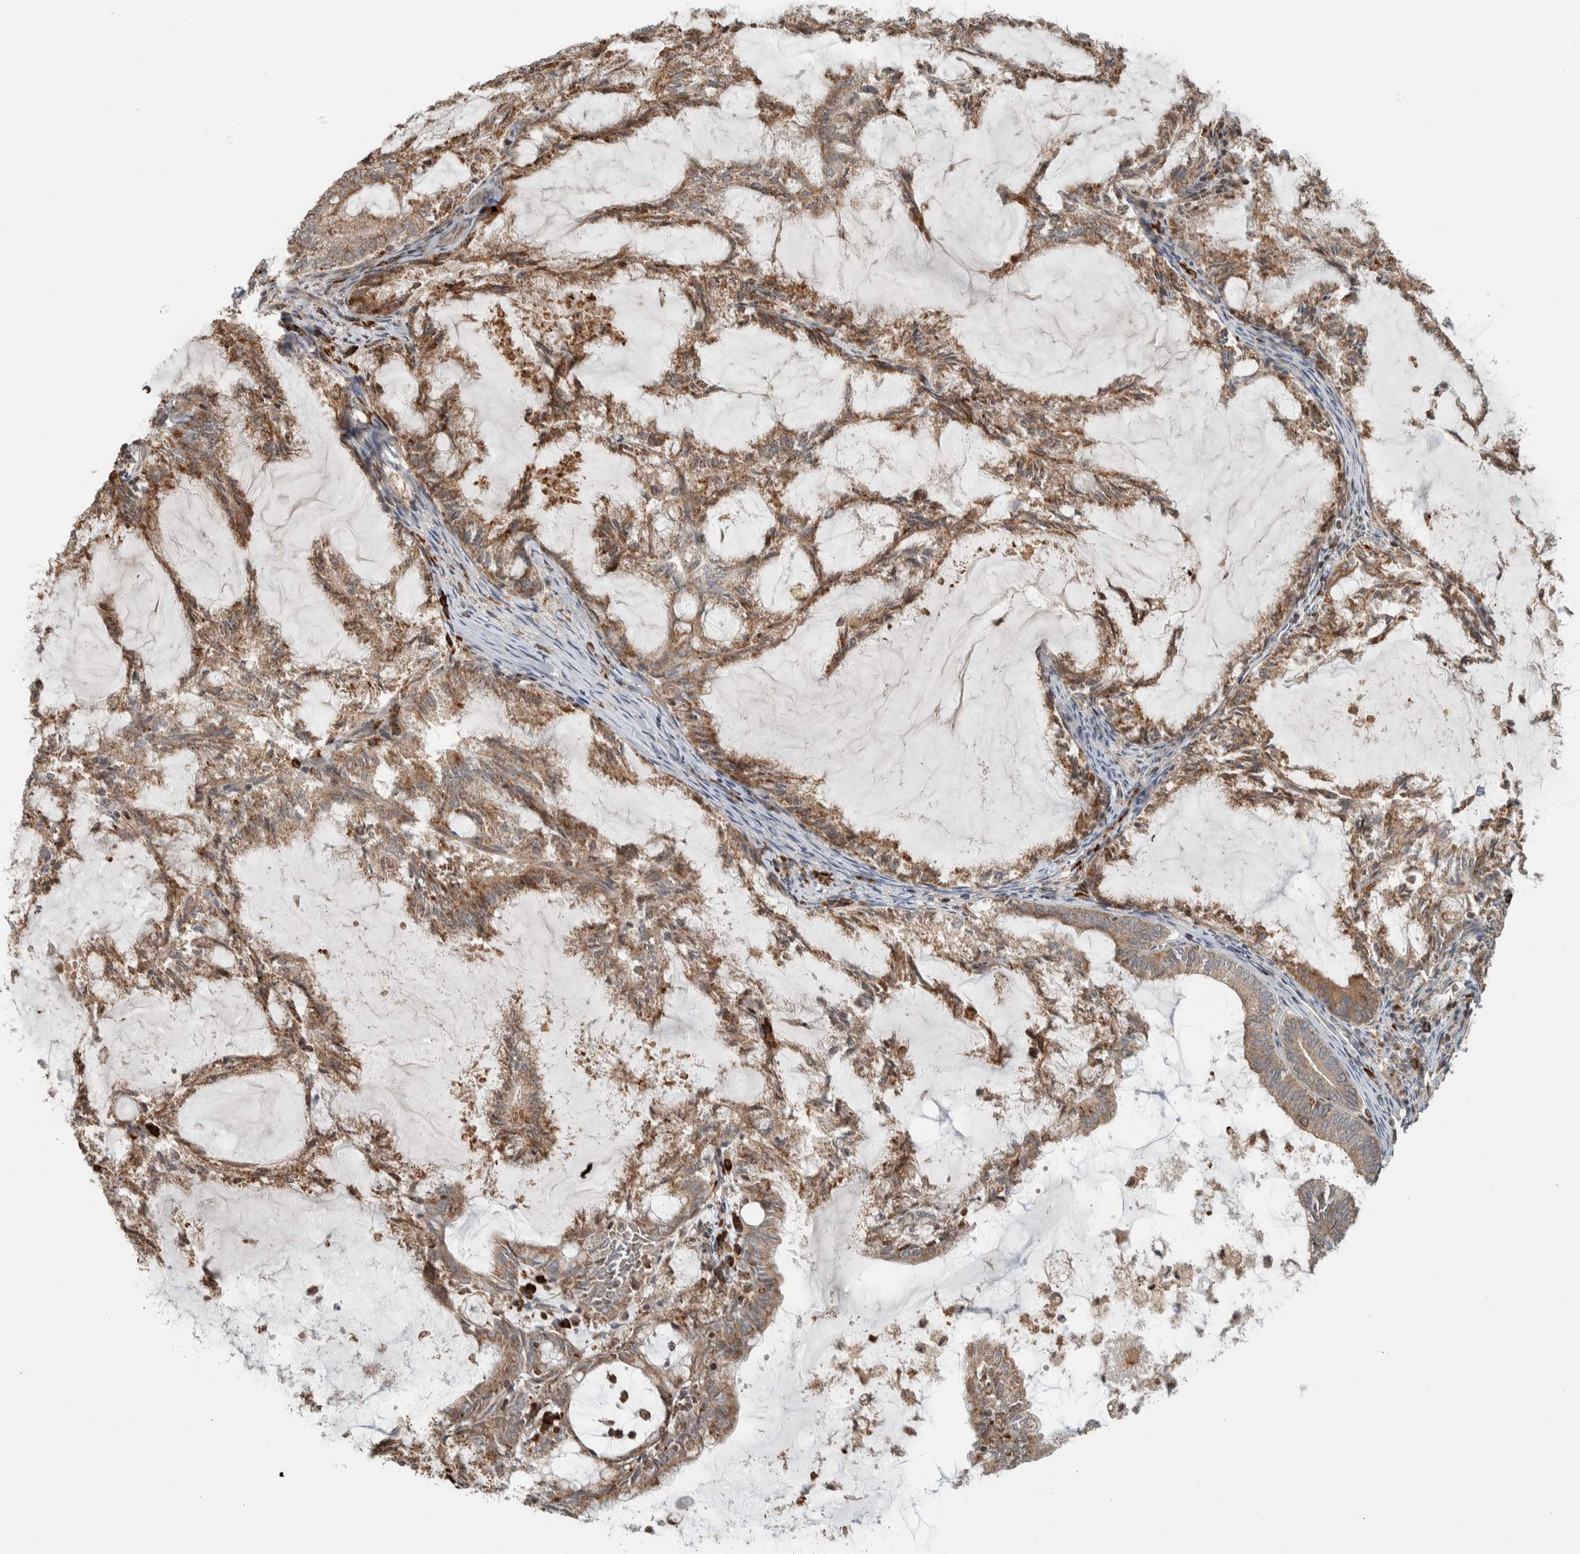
{"staining": {"intensity": "moderate", "quantity": ">75%", "location": "cytoplasmic/membranous"}, "tissue": "endometrial cancer", "cell_type": "Tumor cells", "image_type": "cancer", "snomed": [{"axis": "morphology", "description": "Adenocarcinoma, NOS"}, {"axis": "topography", "description": "Endometrium"}], "caption": "An image of endometrial cancer (adenocarcinoma) stained for a protein reveals moderate cytoplasmic/membranous brown staining in tumor cells.", "gene": "CNTROB", "patient": {"sex": "female", "age": 86}}